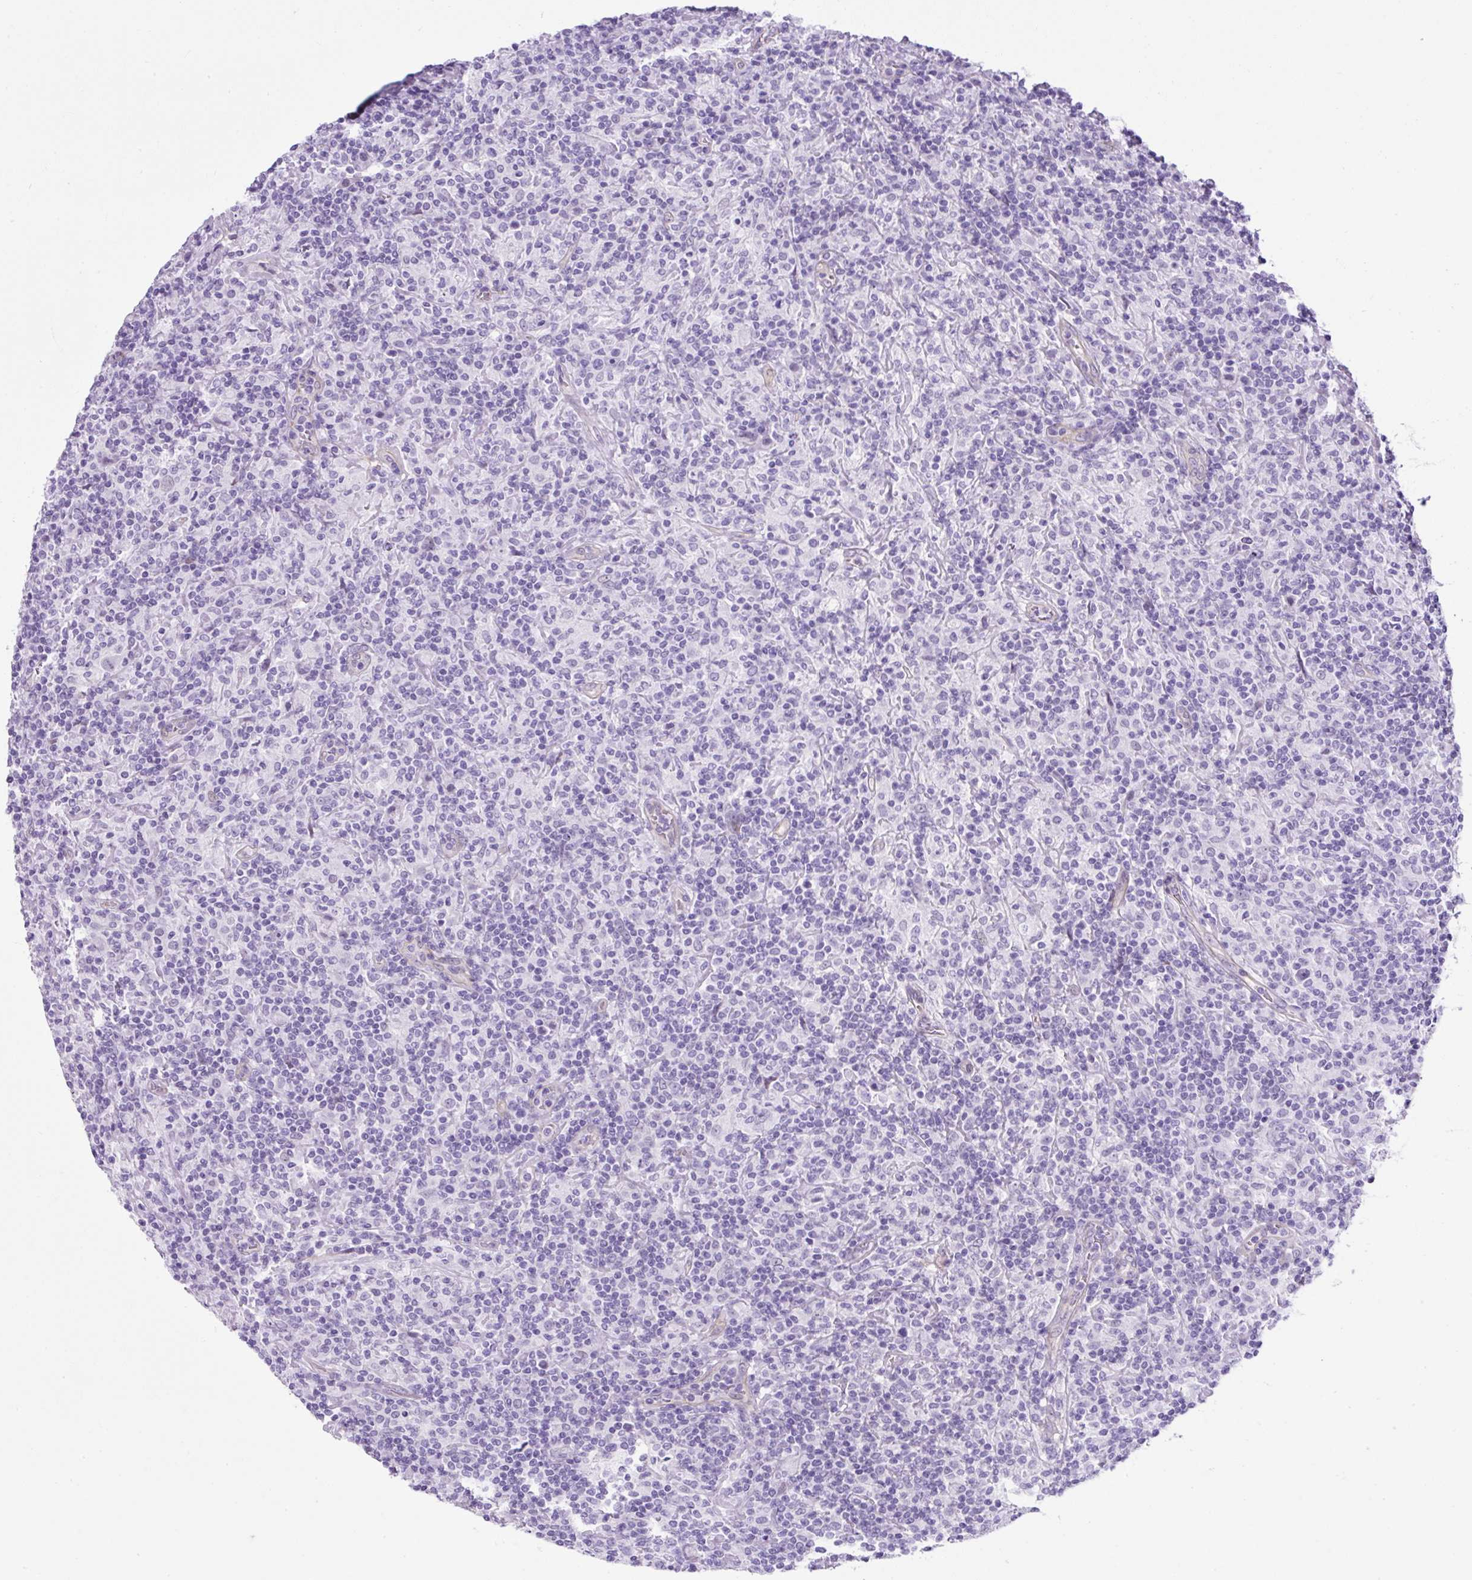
{"staining": {"intensity": "negative", "quantity": "none", "location": "none"}, "tissue": "lymphoma", "cell_type": "Tumor cells", "image_type": "cancer", "snomed": [{"axis": "morphology", "description": "Hodgkin's disease, NOS"}, {"axis": "topography", "description": "Lymph node"}], "caption": "Immunohistochemistry of human Hodgkin's disease reveals no expression in tumor cells.", "gene": "KRT12", "patient": {"sex": "male", "age": 70}}